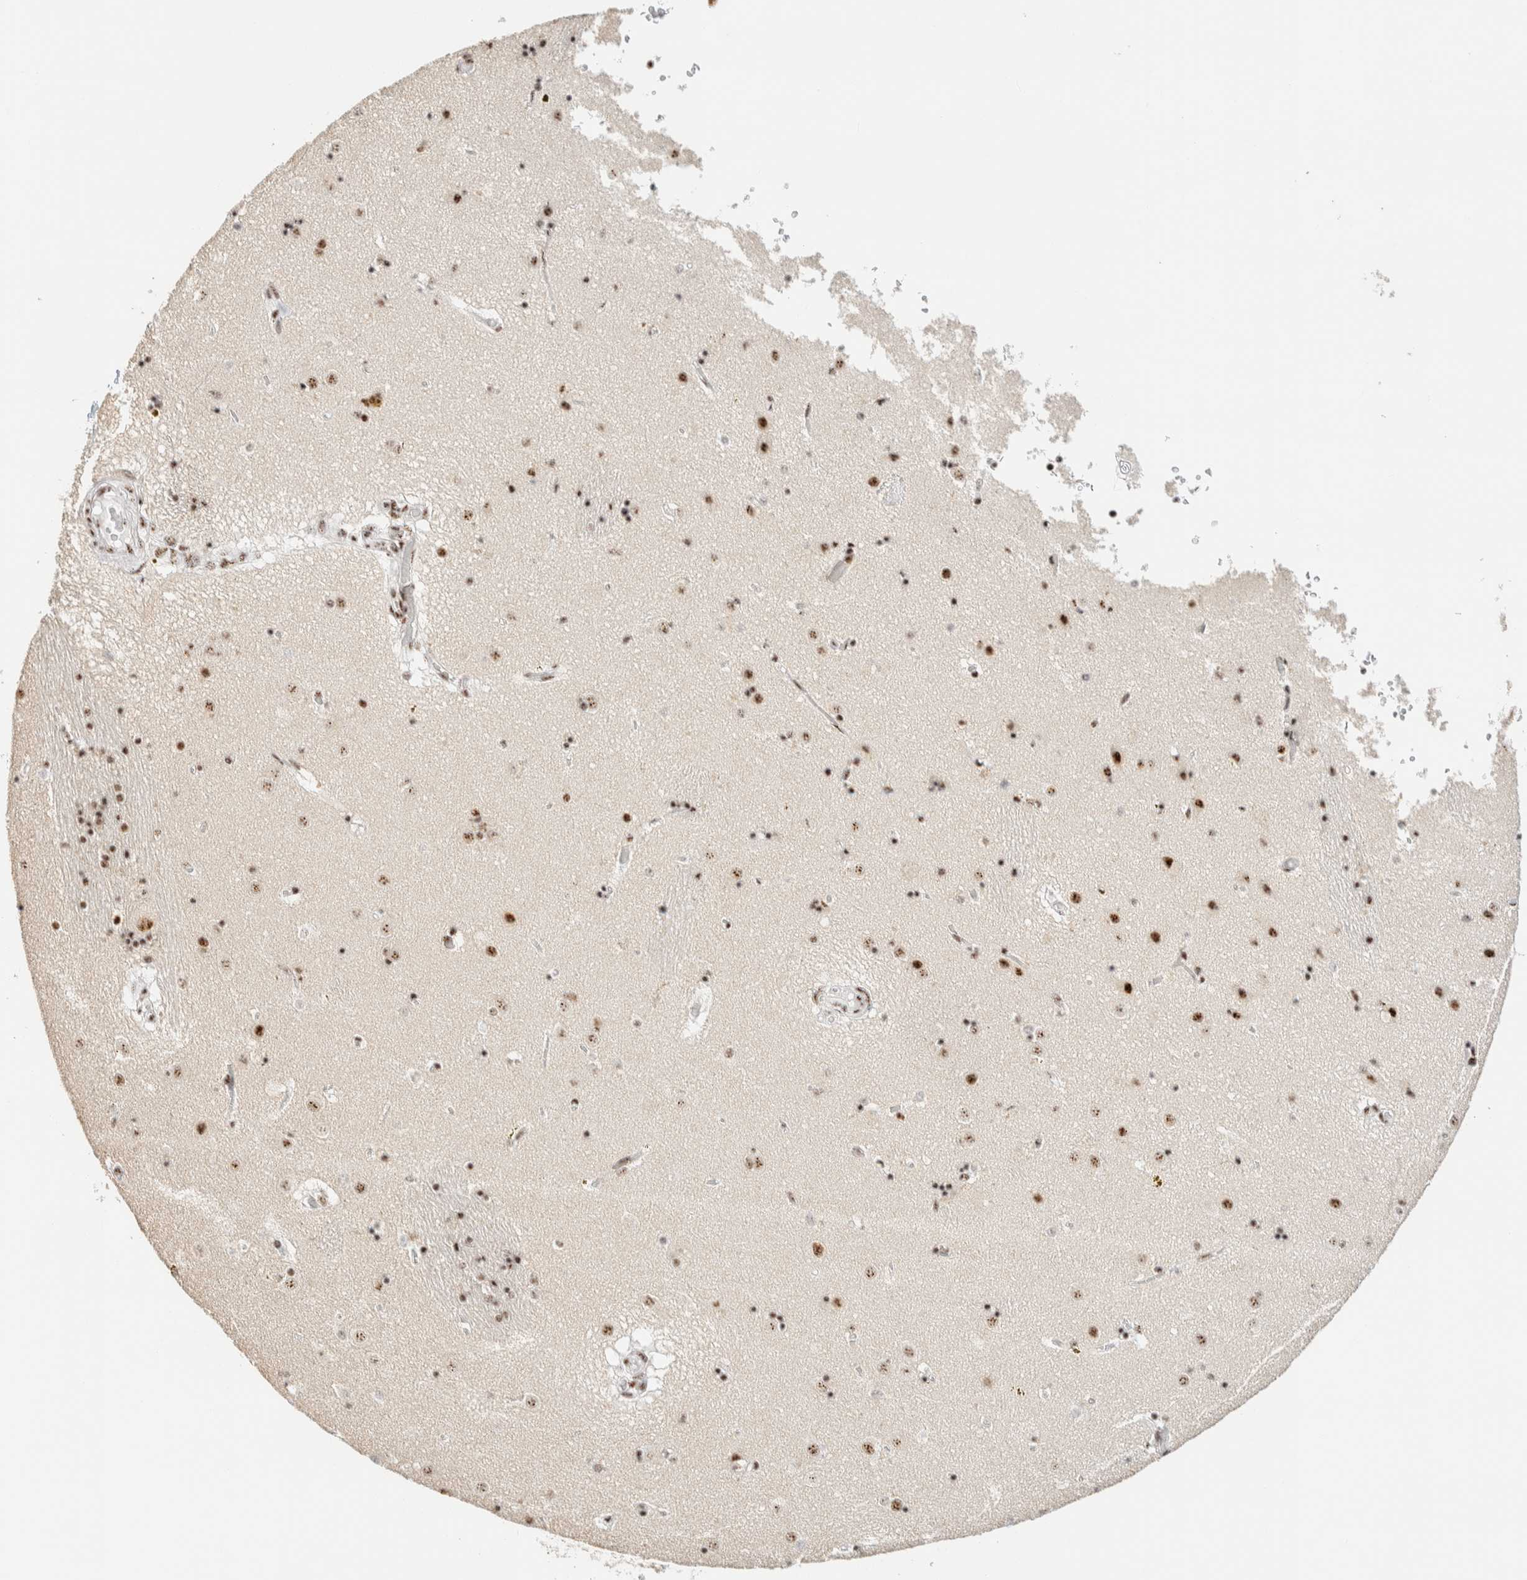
{"staining": {"intensity": "moderate", "quantity": "25%-75%", "location": "nuclear"}, "tissue": "caudate", "cell_type": "Glial cells", "image_type": "normal", "snomed": [{"axis": "morphology", "description": "Normal tissue, NOS"}, {"axis": "topography", "description": "Lateral ventricle wall"}], "caption": "Glial cells demonstrate medium levels of moderate nuclear positivity in approximately 25%-75% of cells in benign caudate. (DAB (3,3'-diaminobenzidine) IHC with brightfield microscopy, high magnification).", "gene": "SON", "patient": {"sex": "male", "age": 70}}